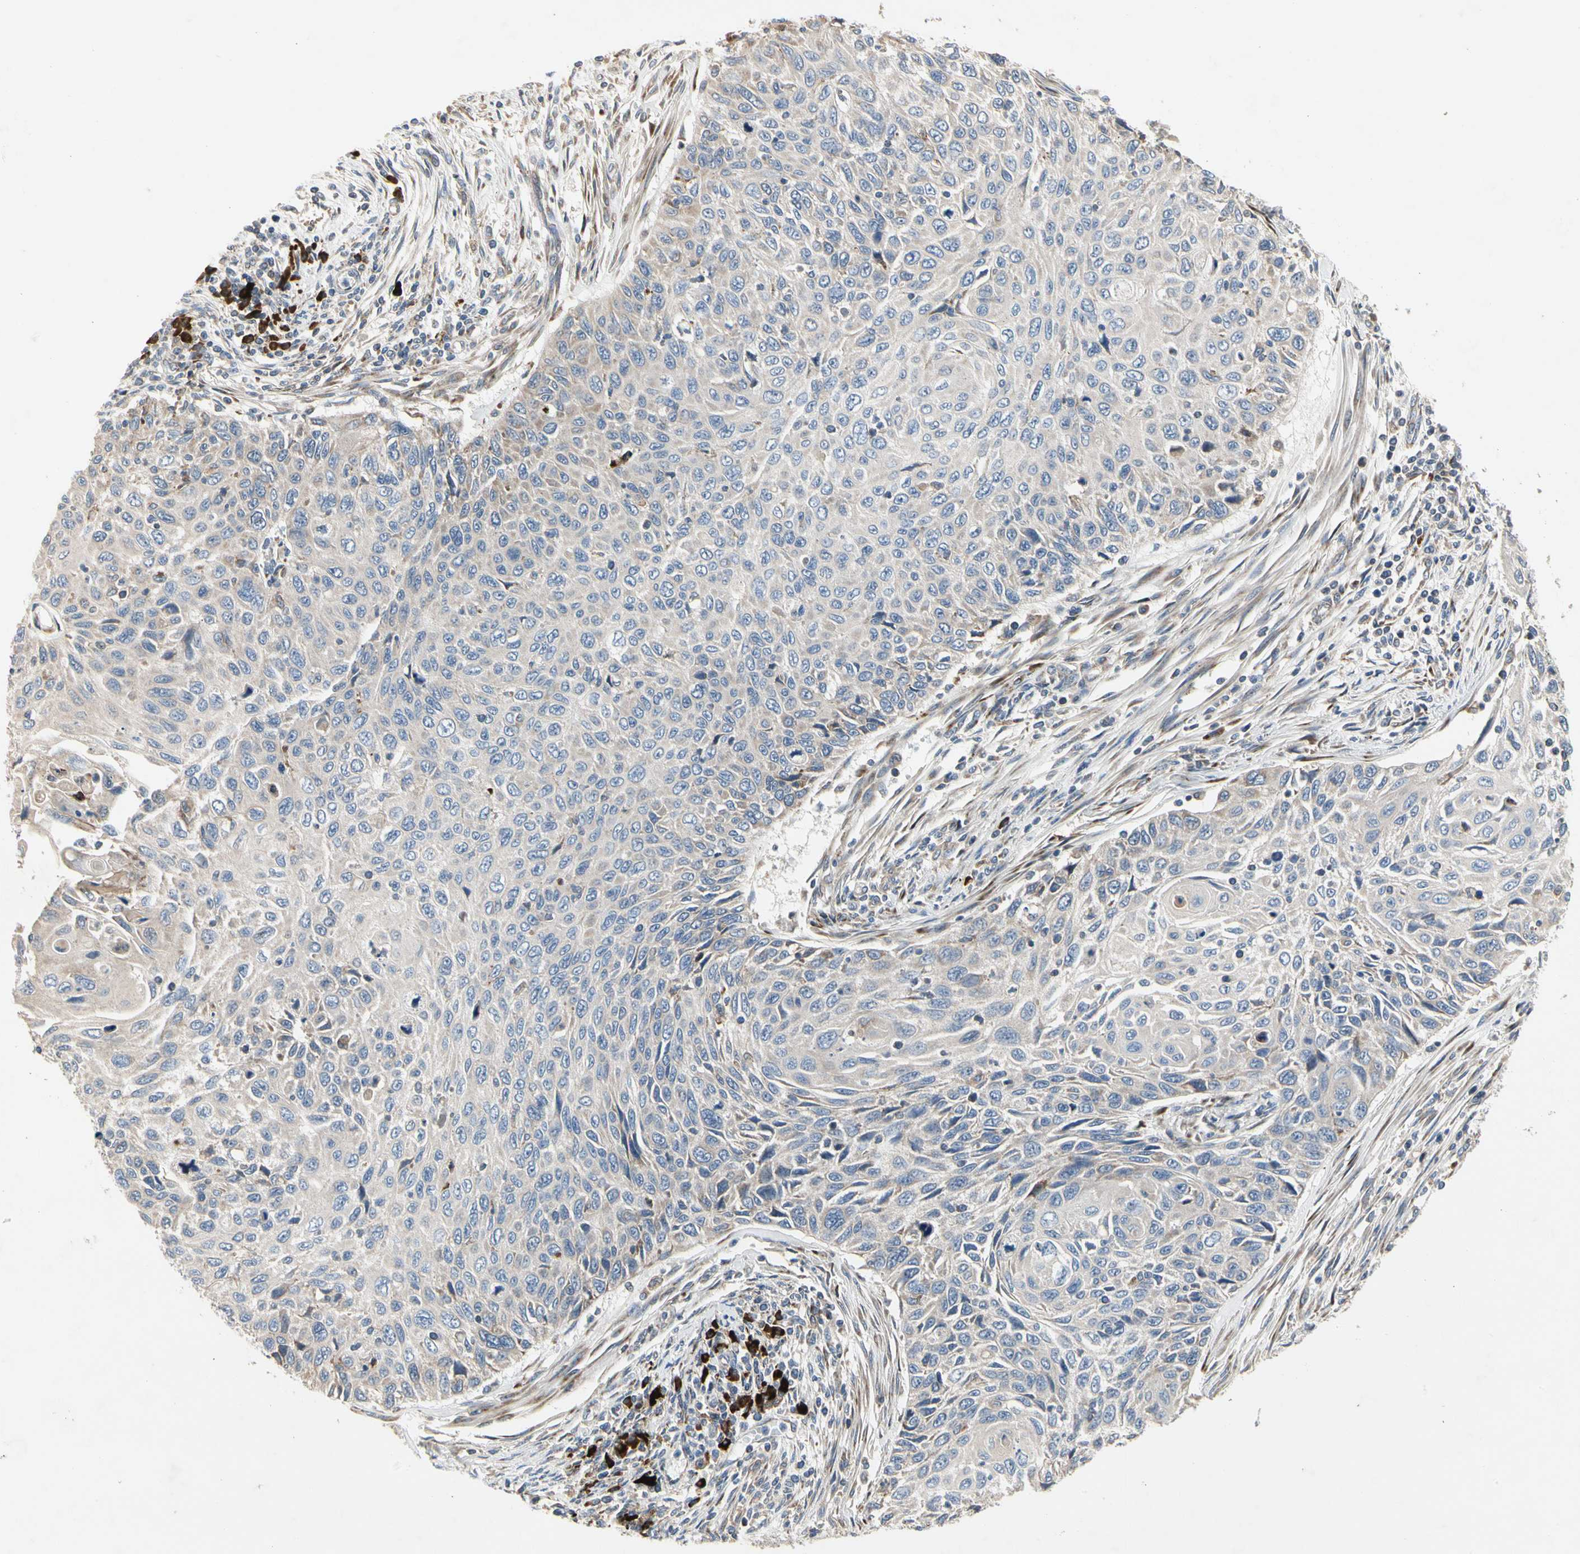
{"staining": {"intensity": "weak", "quantity": "<25%", "location": "cytoplasmic/membranous"}, "tissue": "cervical cancer", "cell_type": "Tumor cells", "image_type": "cancer", "snomed": [{"axis": "morphology", "description": "Squamous cell carcinoma, NOS"}, {"axis": "topography", "description": "Cervix"}], "caption": "High power microscopy photomicrograph of an IHC photomicrograph of squamous cell carcinoma (cervical), revealing no significant expression in tumor cells. (Stains: DAB (3,3'-diaminobenzidine) immunohistochemistry (IHC) with hematoxylin counter stain, Microscopy: brightfield microscopy at high magnification).", "gene": "MMEL1", "patient": {"sex": "female", "age": 70}}